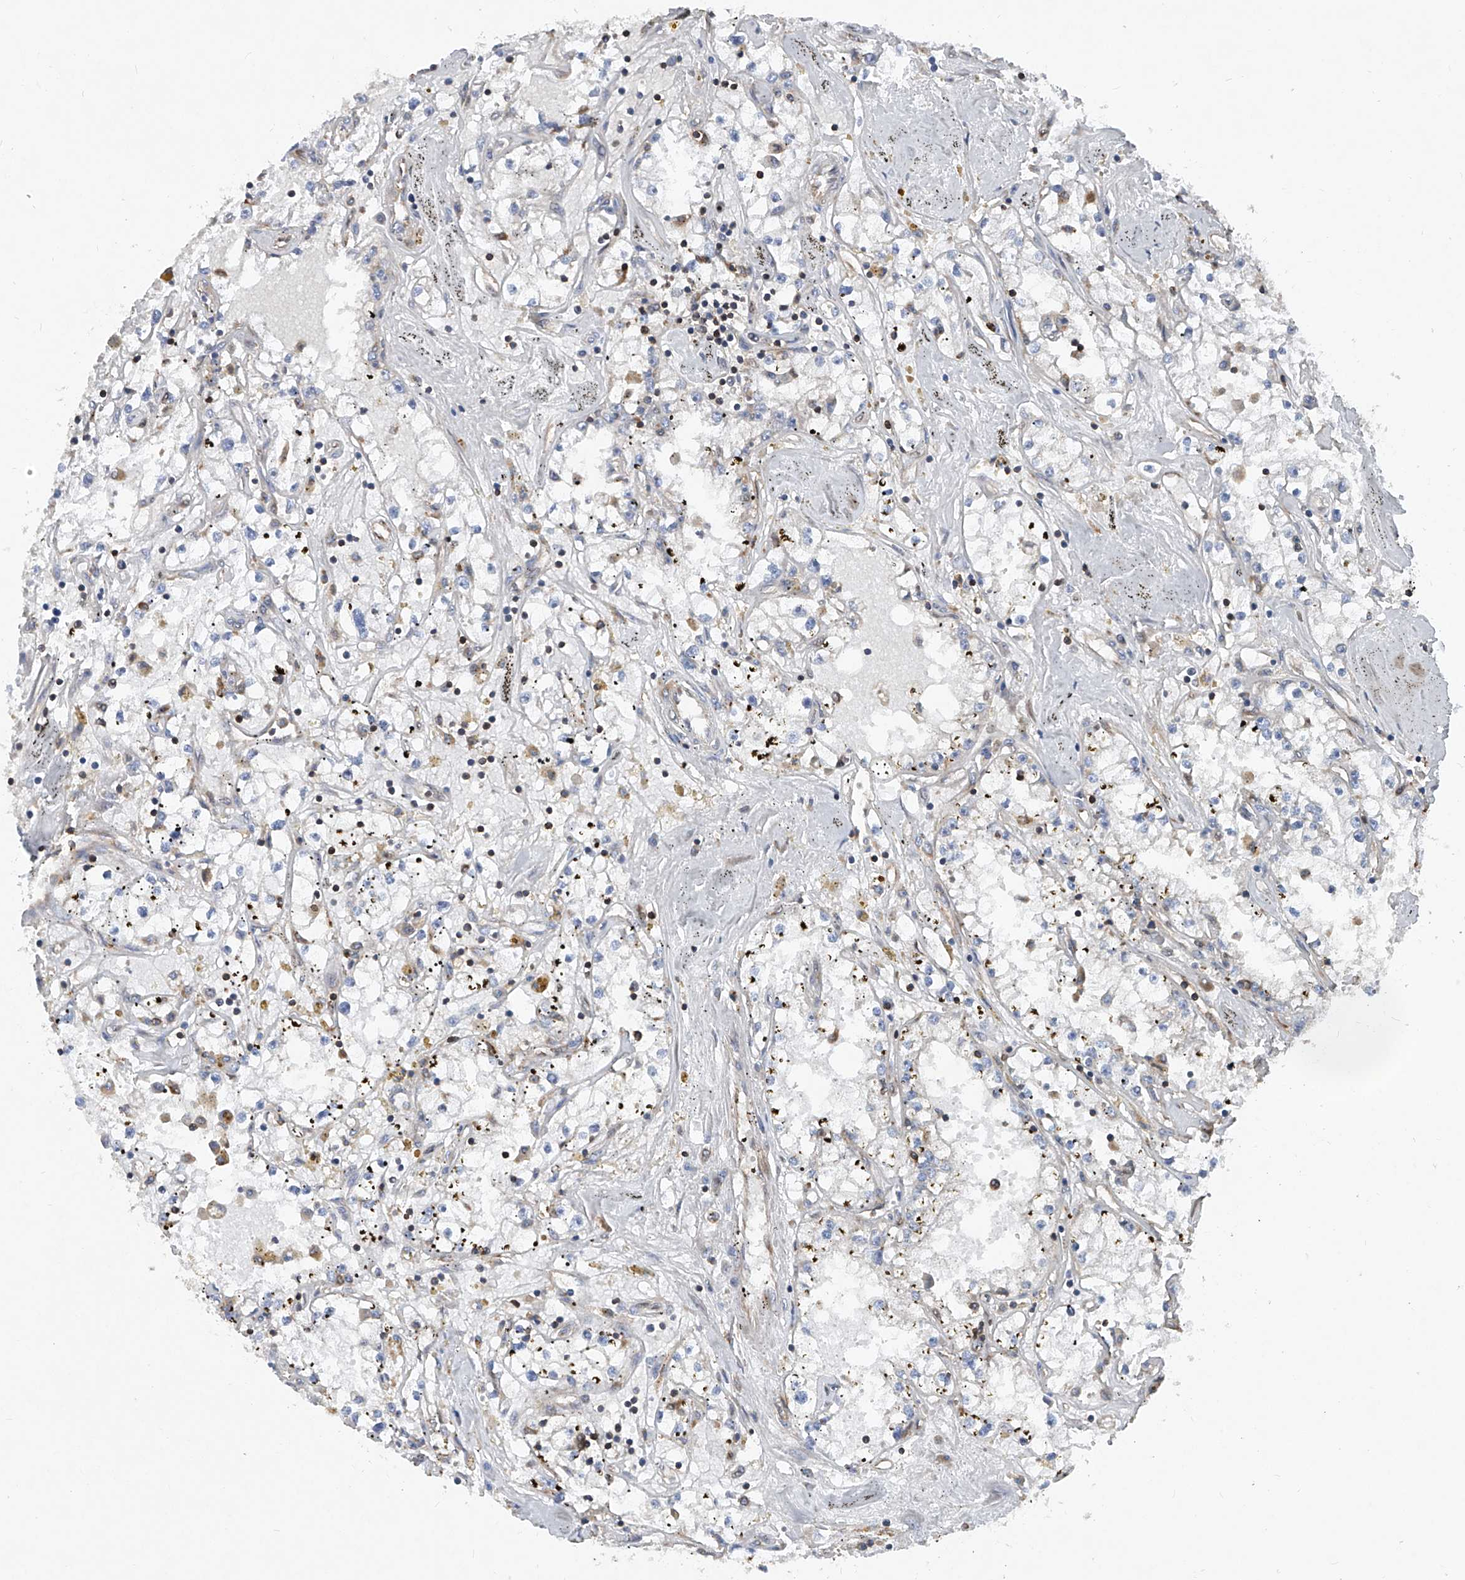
{"staining": {"intensity": "negative", "quantity": "none", "location": "none"}, "tissue": "renal cancer", "cell_type": "Tumor cells", "image_type": "cancer", "snomed": [{"axis": "morphology", "description": "Adenocarcinoma, NOS"}, {"axis": "topography", "description": "Kidney"}], "caption": "Immunohistochemical staining of human renal cancer (adenocarcinoma) demonstrates no significant staining in tumor cells. (DAB (3,3'-diaminobenzidine) immunohistochemistry (IHC), high magnification).", "gene": "TRIM38", "patient": {"sex": "male", "age": 56}}